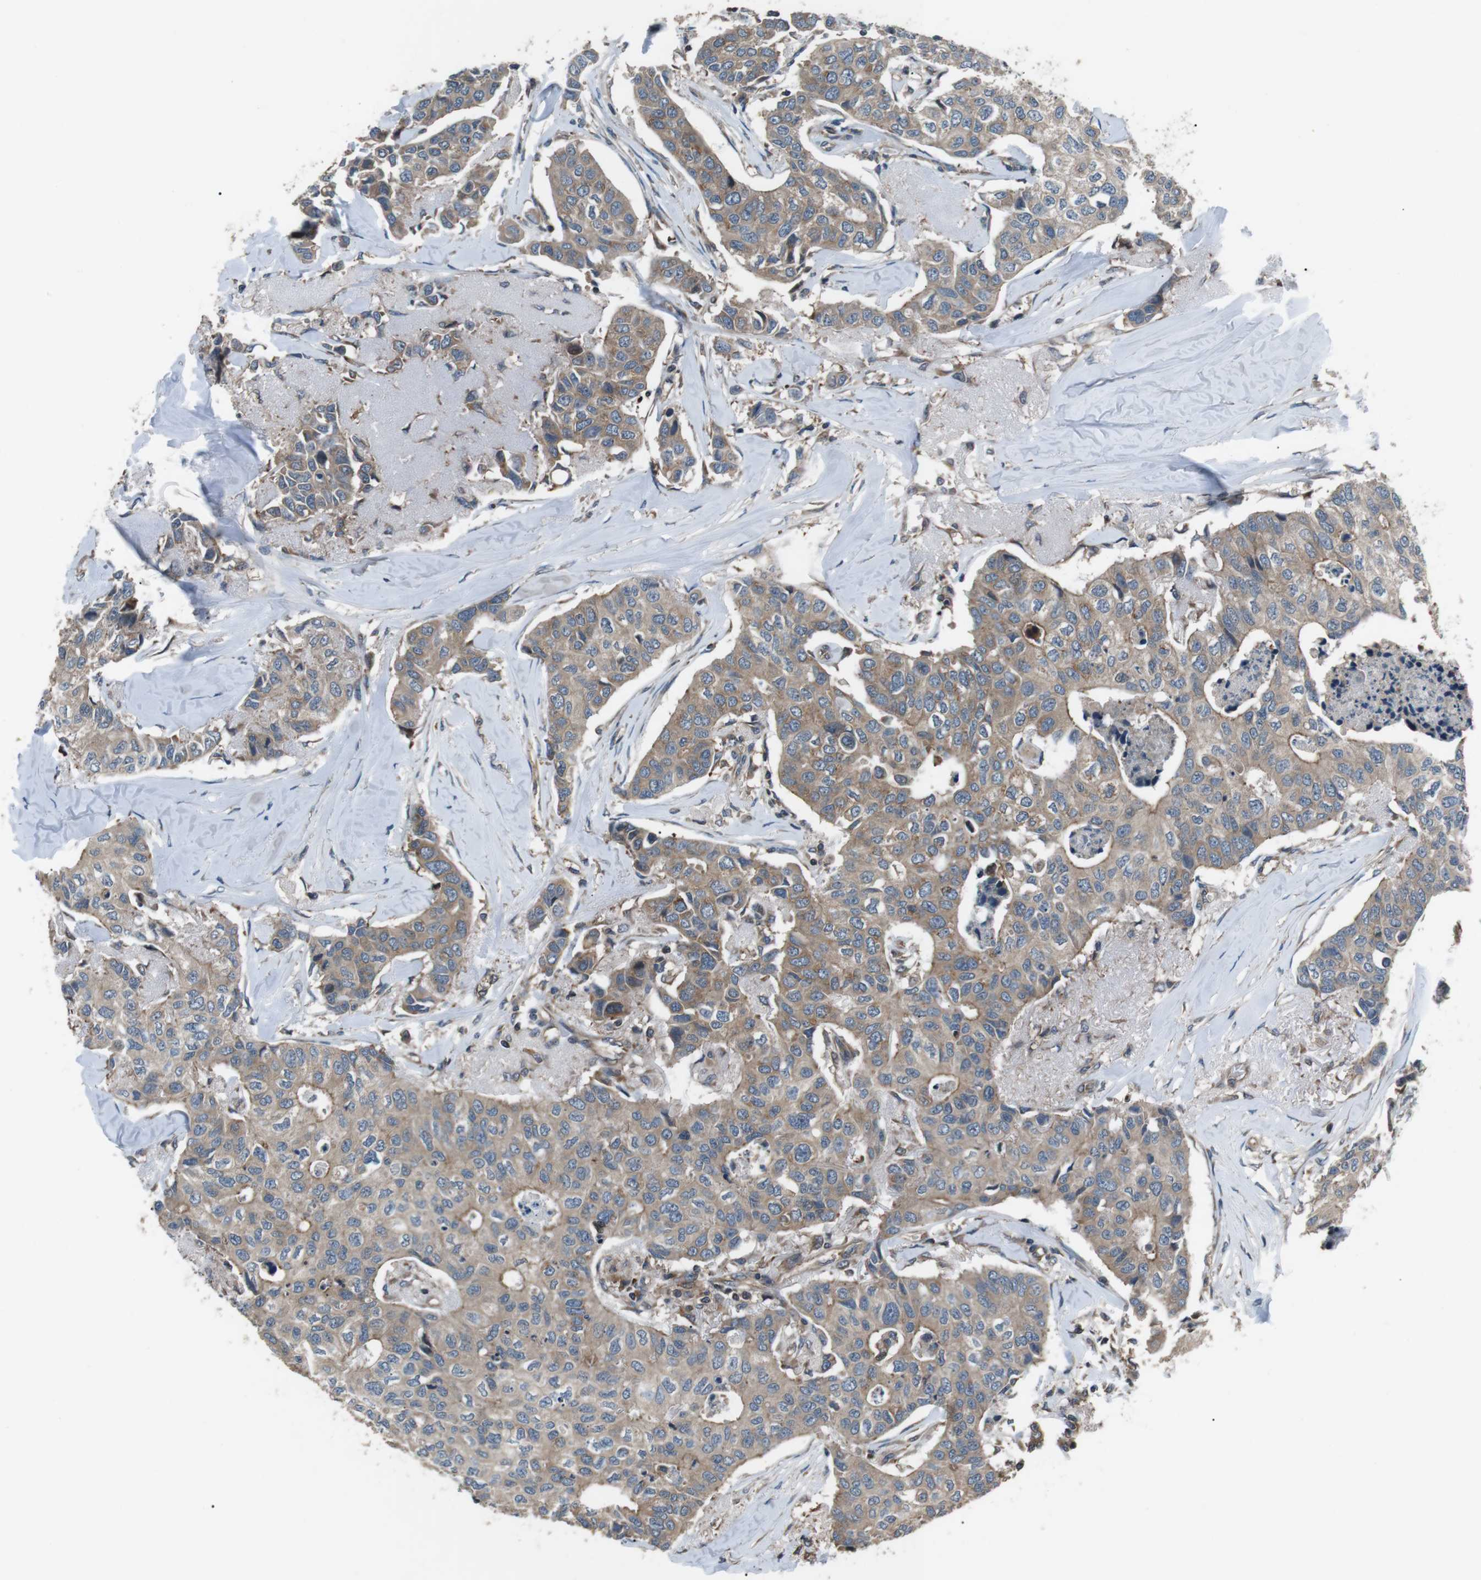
{"staining": {"intensity": "moderate", "quantity": ">75%", "location": "cytoplasmic/membranous"}, "tissue": "breast cancer", "cell_type": "Tumor cells", "image_type": "cancer", "snomed": [{"axis": "morphology", "description": "Duct carcinoma"}, {"axis": "topography", "description": "Breast"}], "caption": "Breast cancer was stained to show a protein in brown. There is medium levels of moderate cytoplasmic/membranous positivity in about >75% of tumor cells.", "gene": "GPR161", "patient": {"sex": "female", "age": 80}}